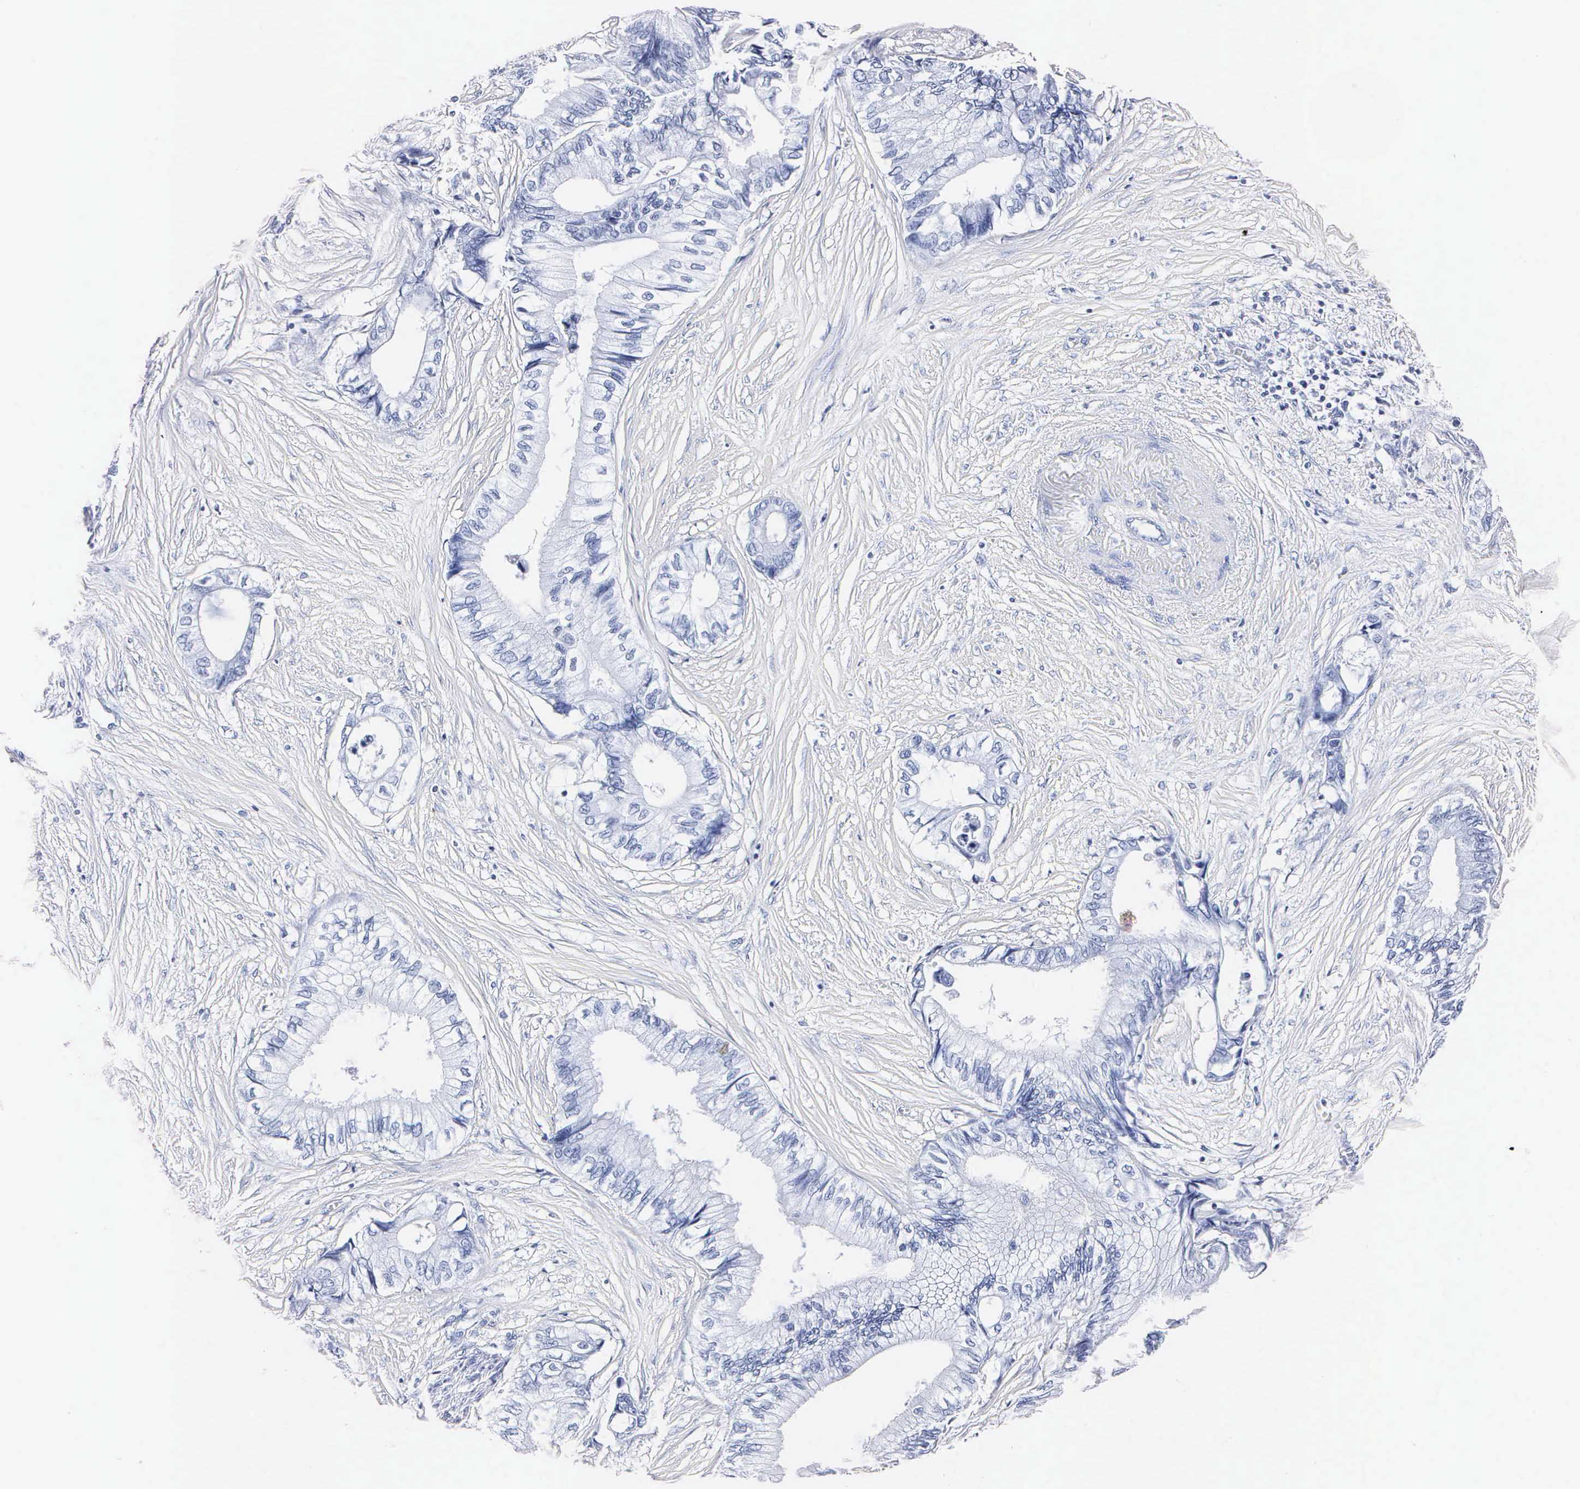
{"staining": {"intensity": "negative", "quantity": "none", "location": "none"}, "tissue": "pancreatic cancer", "cell_type": "Tumor cells", "image_type": "cancer", "snomed": [{"axis": "morphology", "description": "Adenocarcinoma, NOS"}, {"axis": "topography", "description": "Pancreas"}], "caption": "DAB immunohistochemical staining of pancreatic cancer demonstrates no significant positivity in tumor cells. (Stains: DAB (3,3'-diaminobenzidine) IHC with hematoxylin counter stain, Microscopy: brightfield microscopy at high magnification).", "gene": "MB", "patient": {"sex": "female", "age": 66}}